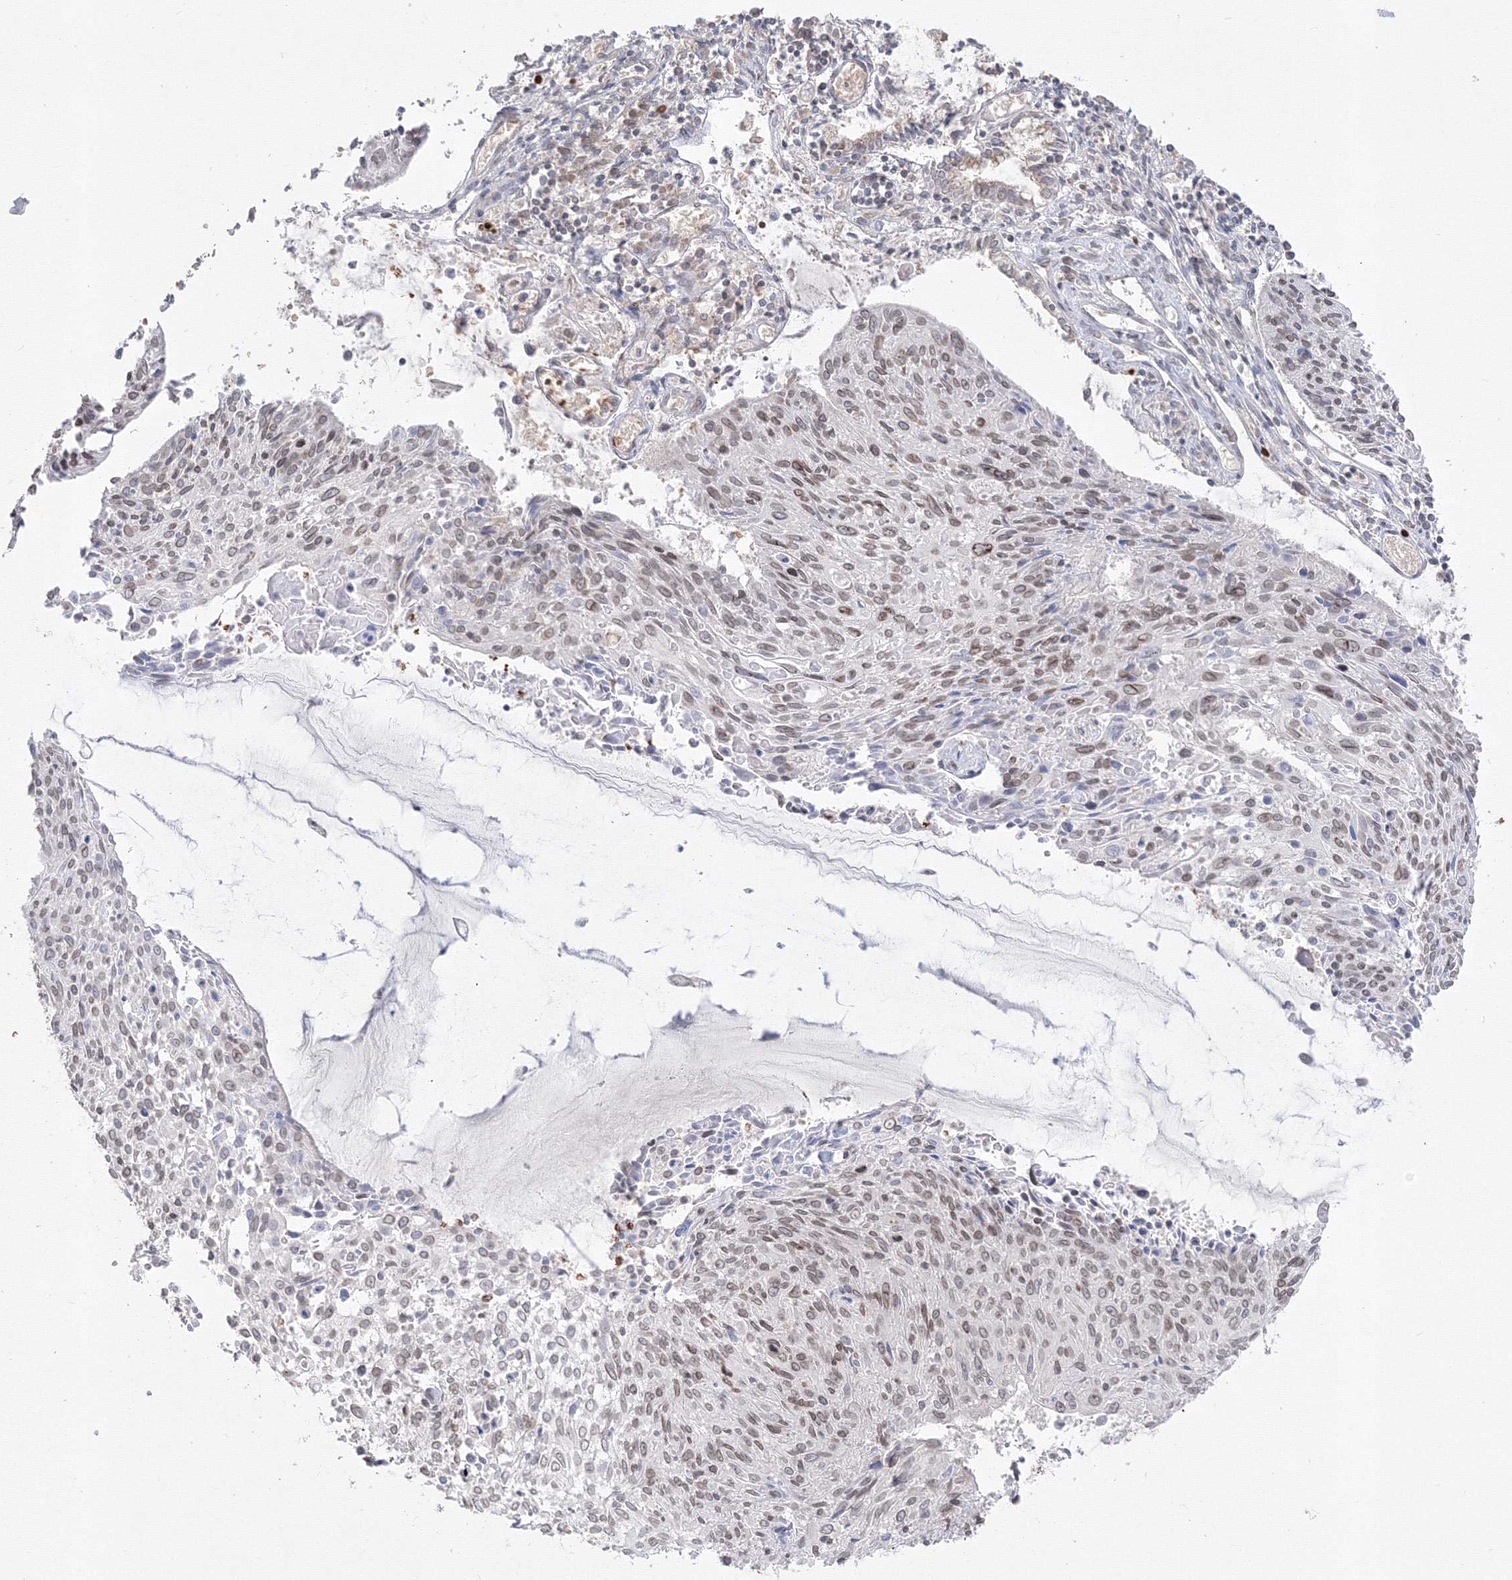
{"staining": {"intensity": "weak", "quantity": "<25%", "location": "cytoplasmic/membranous,nuclear"}, "tissue": "cervical cancer", "cell_type": "Tumor cells", "image_type": "cancer", "snomed": [{"axis": "morphology", "description": "Squamous cell carcinoma, NOS"}, {"axis": "topography", "description": "Cervix"}], "caption": "High power microscopy image of an immunohistochemistry (IHC) image of cervical cancer (squamous cell carcinoma), revealing no significant positivity in tumor cells.", "gene": "DNAJB2", "patient": {"sex": "female", "age": 51}}